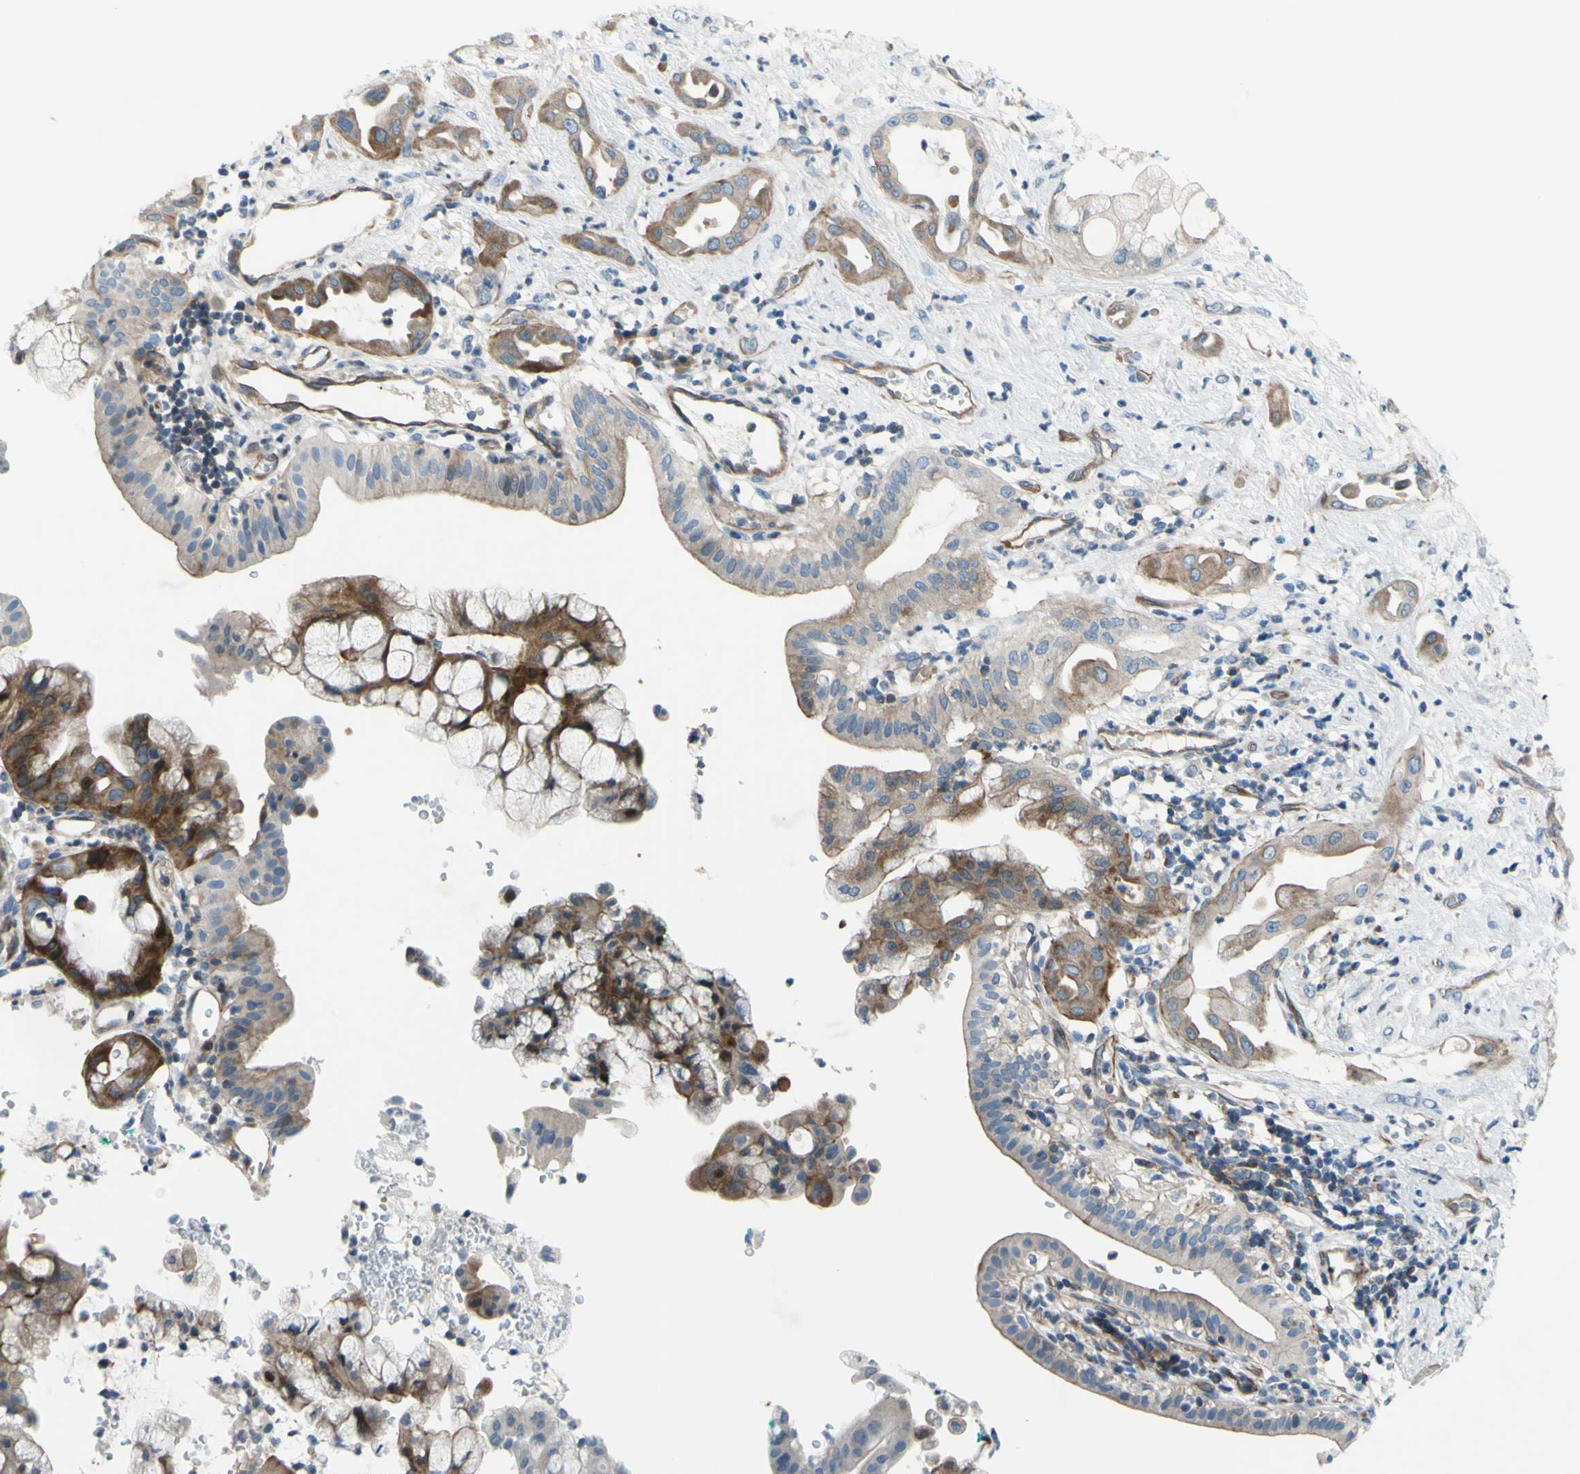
{"staining": {"intensity": "strong", "quantity": "<25%", "location": "cytoplasmic/membranous"}, "tissue": "pancreatic cancer", "cell_type": "Tumor cells", "image_type": "cancer", "snomed": [{"axis": "morphology", "description": "Adenocarcinoma, NOS"}, {"axis": "morphology", "description": "Adenocarcinoma, metastatic, NOS"}, {"axis": "topography", "description": "Lymph node"}, {"axis": "topography", "description": "Pancreas"}, {"axis": "topography", "description": "Duodenum"}], "caption": "Immunohistochemical staining of pancreatic adenocarcinoma demonstrates medium levels of strong cytoplasmic/membranous protein staining in approximately <25% of tumor cells.", "gene": "PAK2", "patient": {"sex": "female", "age": 64}}